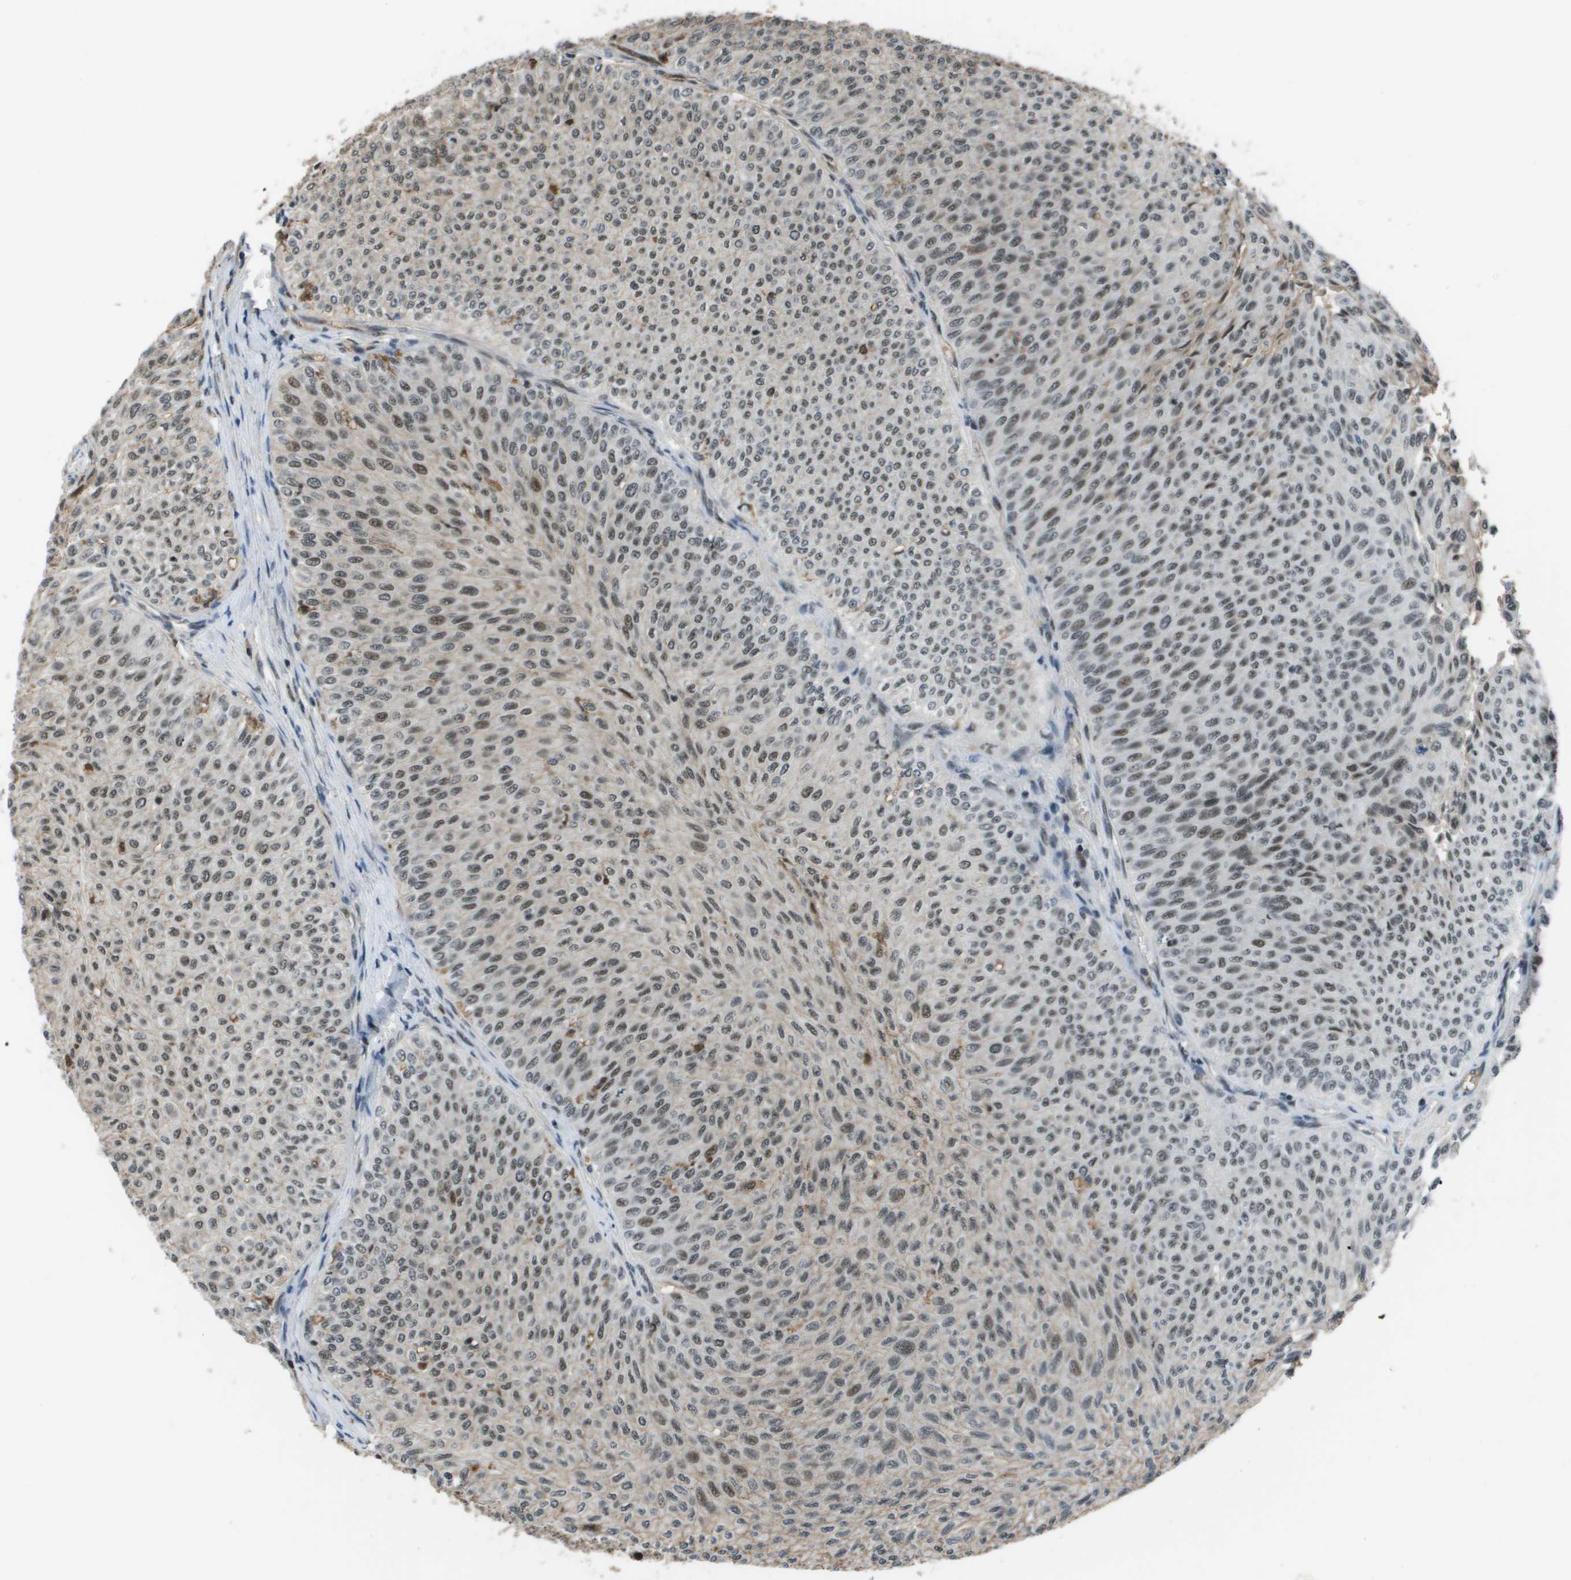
{"staining": {"intensity": "moderate", "quantity": ">75%", "location": "nuclear"}, "tissue": "urothelial cancer", "cell_type": "Tumor cells", "image_type": "cancer", "snomed": [{"axis": "morphology", "description": "Urothelial carcinoma, Low grade"}, {"axis": "topography", "description": "Urinary bladder"}], "caption": "An image showing moderate nuclear expression in about >75% of tumor cells in low-grade urothelial carcinoma, as visualized by brown immunohistochemical staining.", "gene": "THRAP3", "patient": {"sex": "male", "age": 78}}